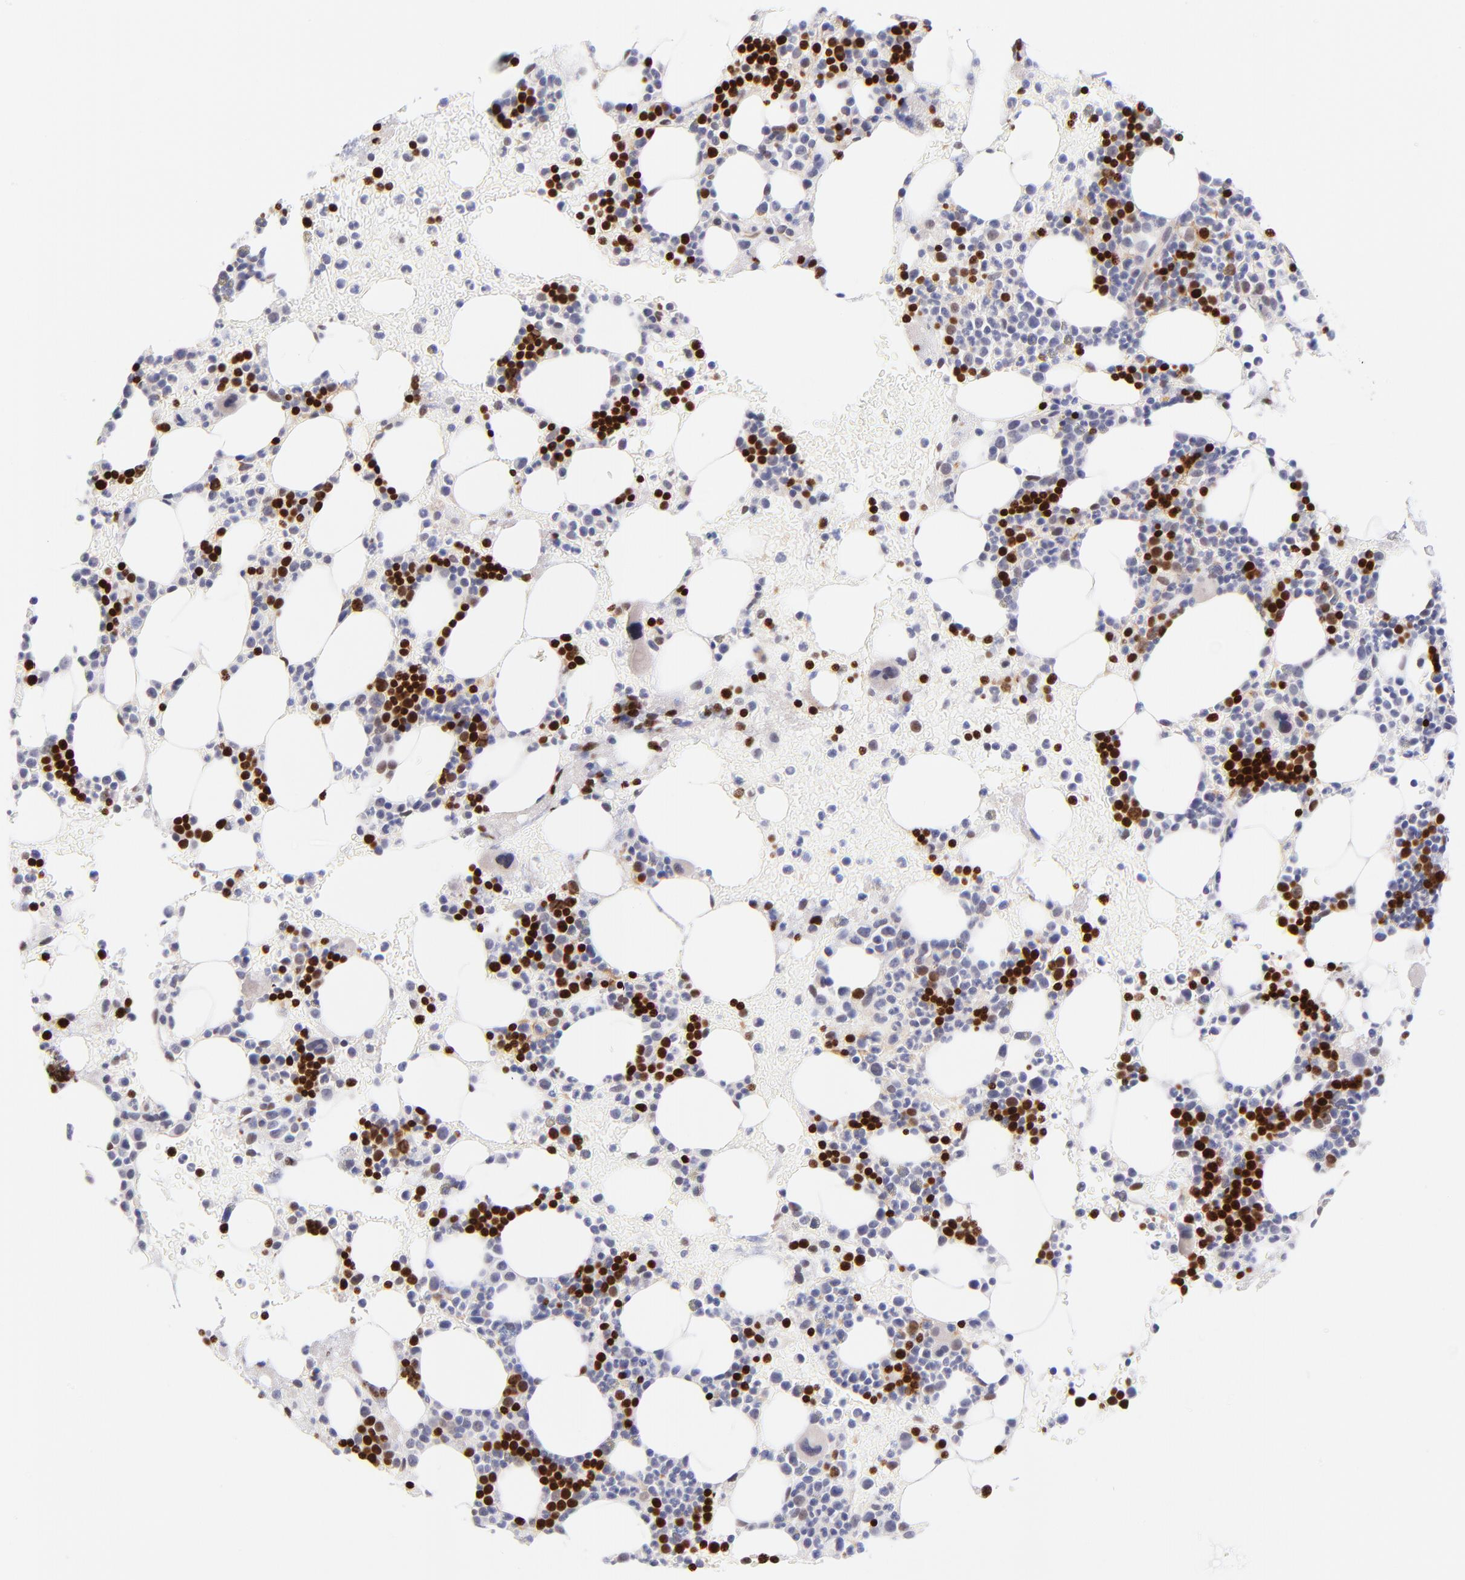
{"staining": {"intensity": "strong", "quantity": "25%-75%", "location": "nuclear"}, "tissue": "bone marrow", "cell_type": "Hematopoietic cells", "image_type": "normal", "snomed": [{"axis": "morphology", "description": "Normal tissue, NOS"}, {"axis": "topography", "description": "Bone marrow"}], "caption": "Immunohistochemical staining of benign human bone marrow reveals high levels of strong nuclear expression in about 25%-75% of hematopoietic cells.", "gene": "SOX6", "patient": {"sex": "male", "age": 17}}